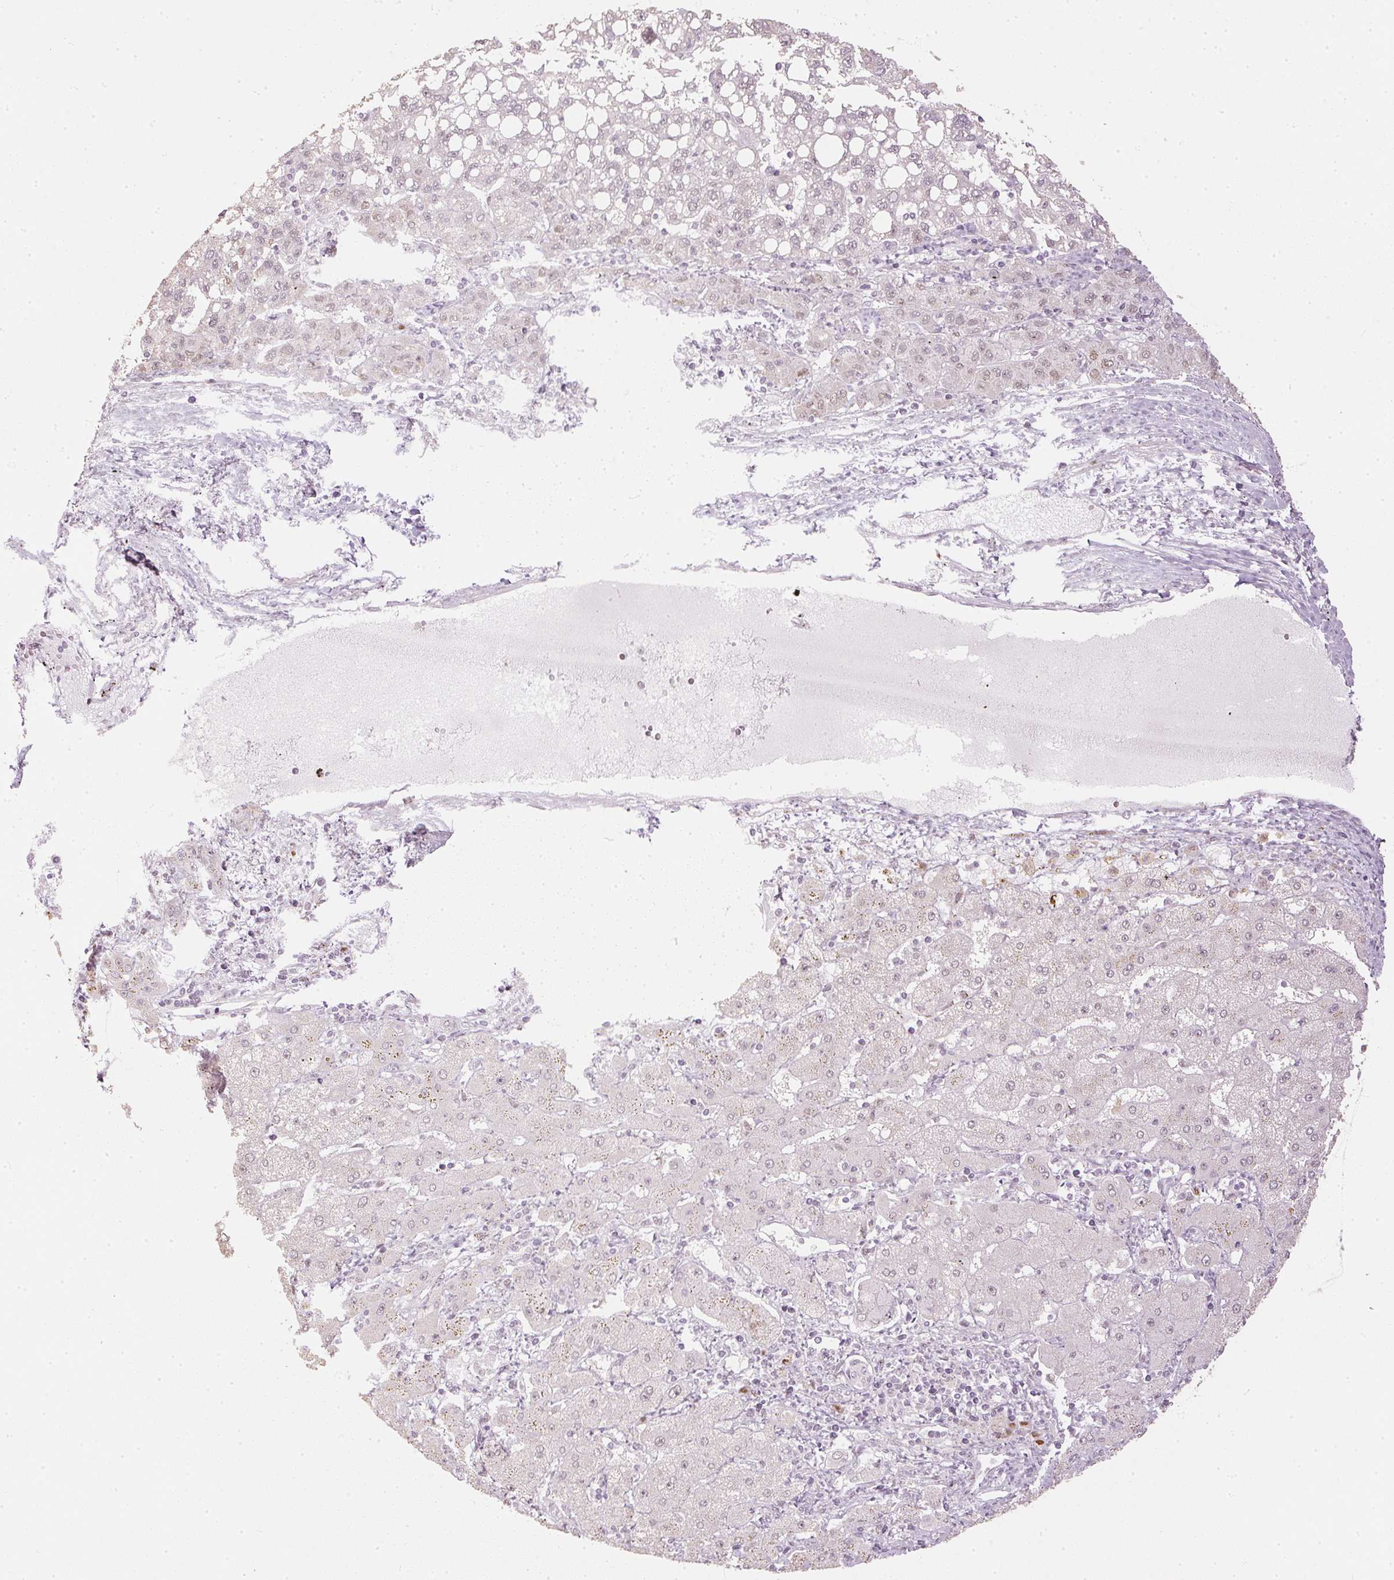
{"staining": {"intensity": "negative", "quantity": "none", "location": "none"}, "tissue": "liver cancer", "cell_type": "Tumor cells", "image_type": "cancer", "snomed": [{"axis": "morphology", "description": "Carcinoma, Hepatocellular, NOS"}, {"axis": "topography", "description": "Liver"}], "caption": "This image is of liver hepatocellular carcinoma stained with IHC to label a protein in brown with the nuclei are counter-stained blue. There is no expression in tumor cells. The staining is performed using DAB brown chromogen with nuclei counter-stained in using hematoxylin.", "gene": "SLC39A3", "patient": {"sex": "female", "age": 82}}